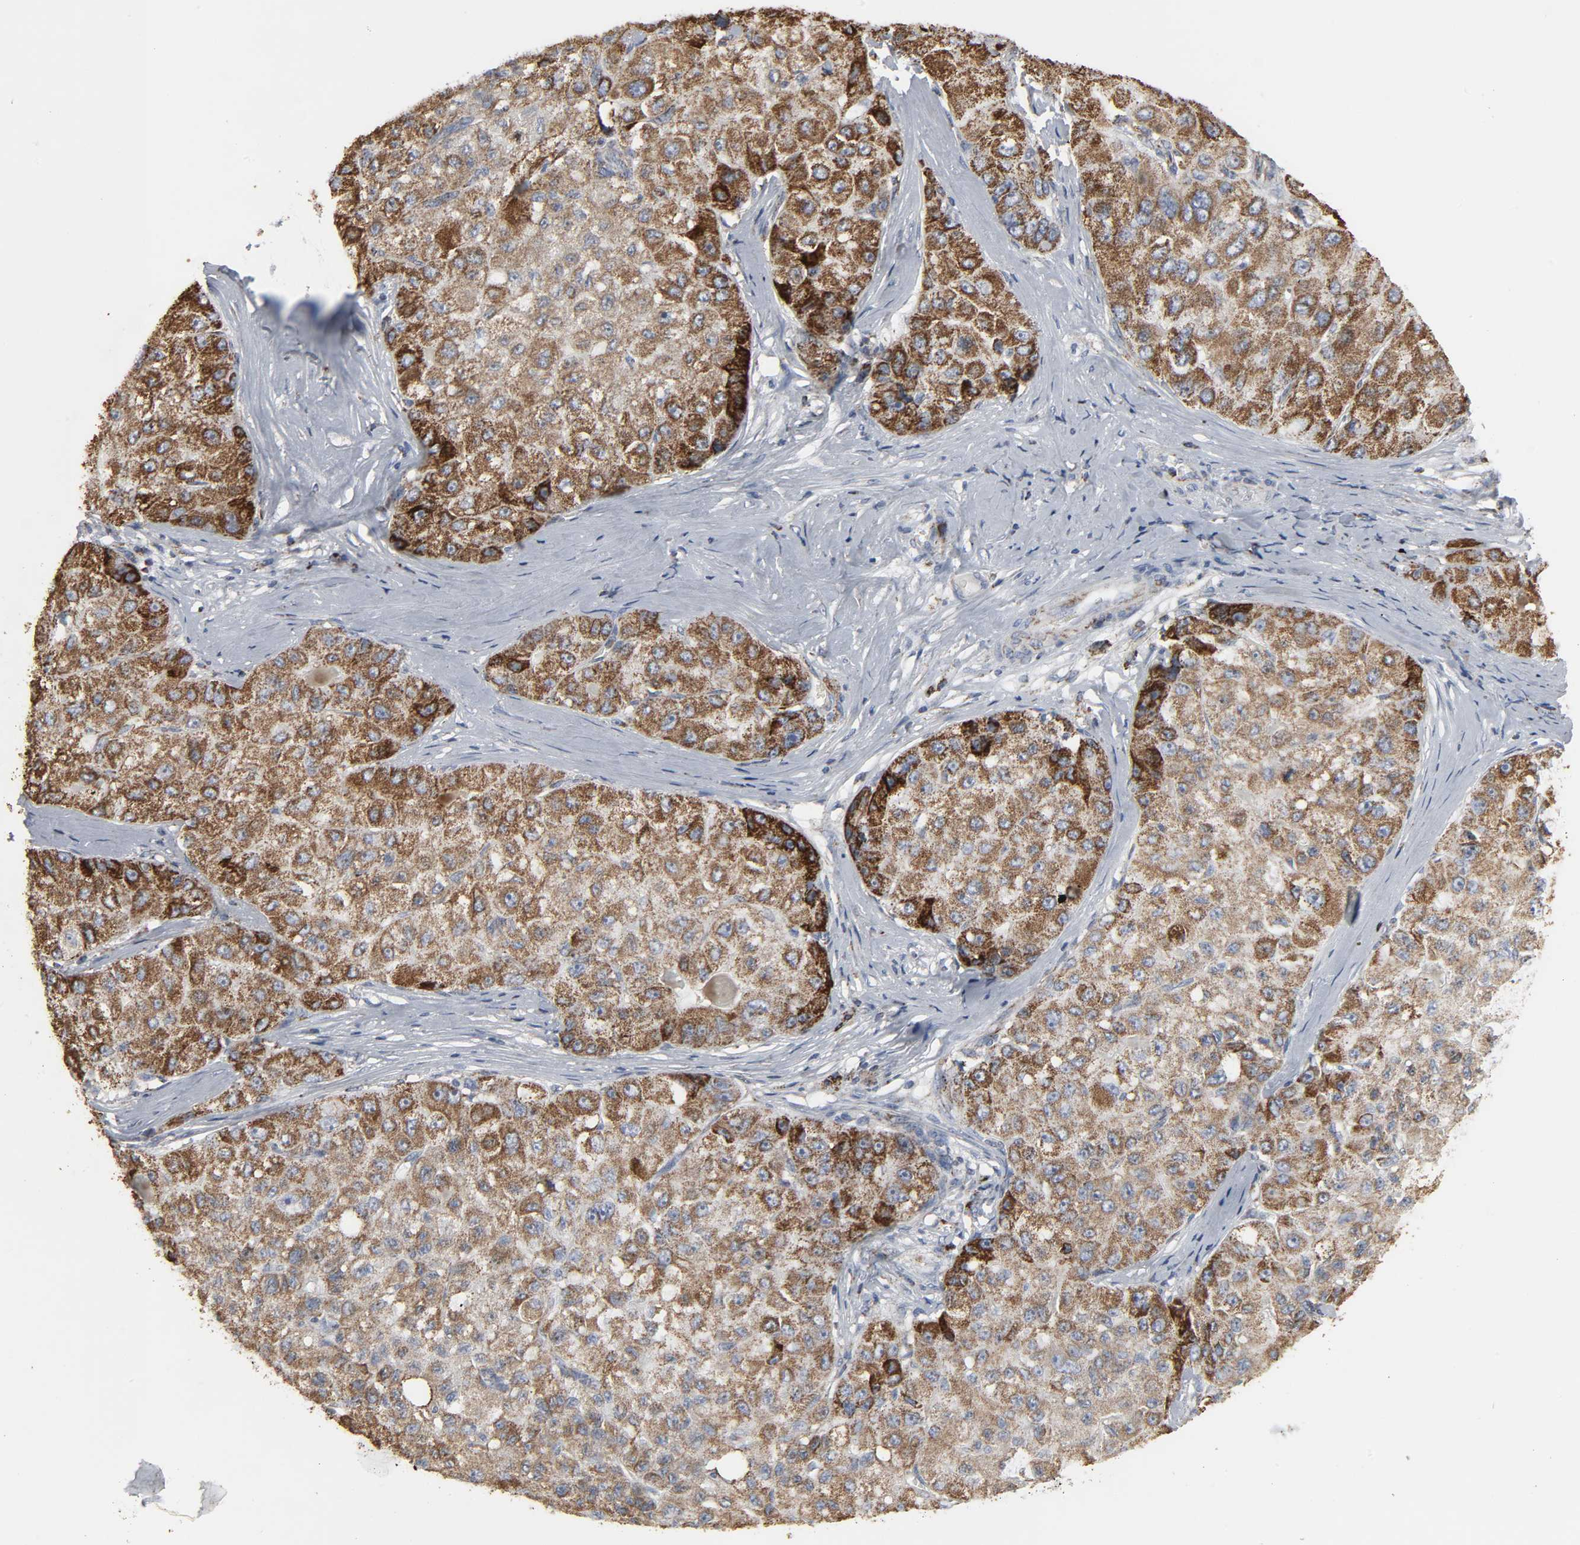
{"staining": {"intensity": "moderate", "quantity": ">75%", "location": "cytoplasmic/membranous"}, "tissue": "liver cancer", "cell_type": "Tumor cells", "image_type": "cancer", "snomed": [{"axis": "morphology", "description": "Carcinoma, Hepatocellular, NOS"}, {"axis": "topography", "description": "Liver"}], "caption": "Moderate cytoplasmic/membranous protein expression is seen in about >75% of tumor cells in liver cancer.", "gene": "ACAT1", "patient": {"sex": "male", "age": 80}}